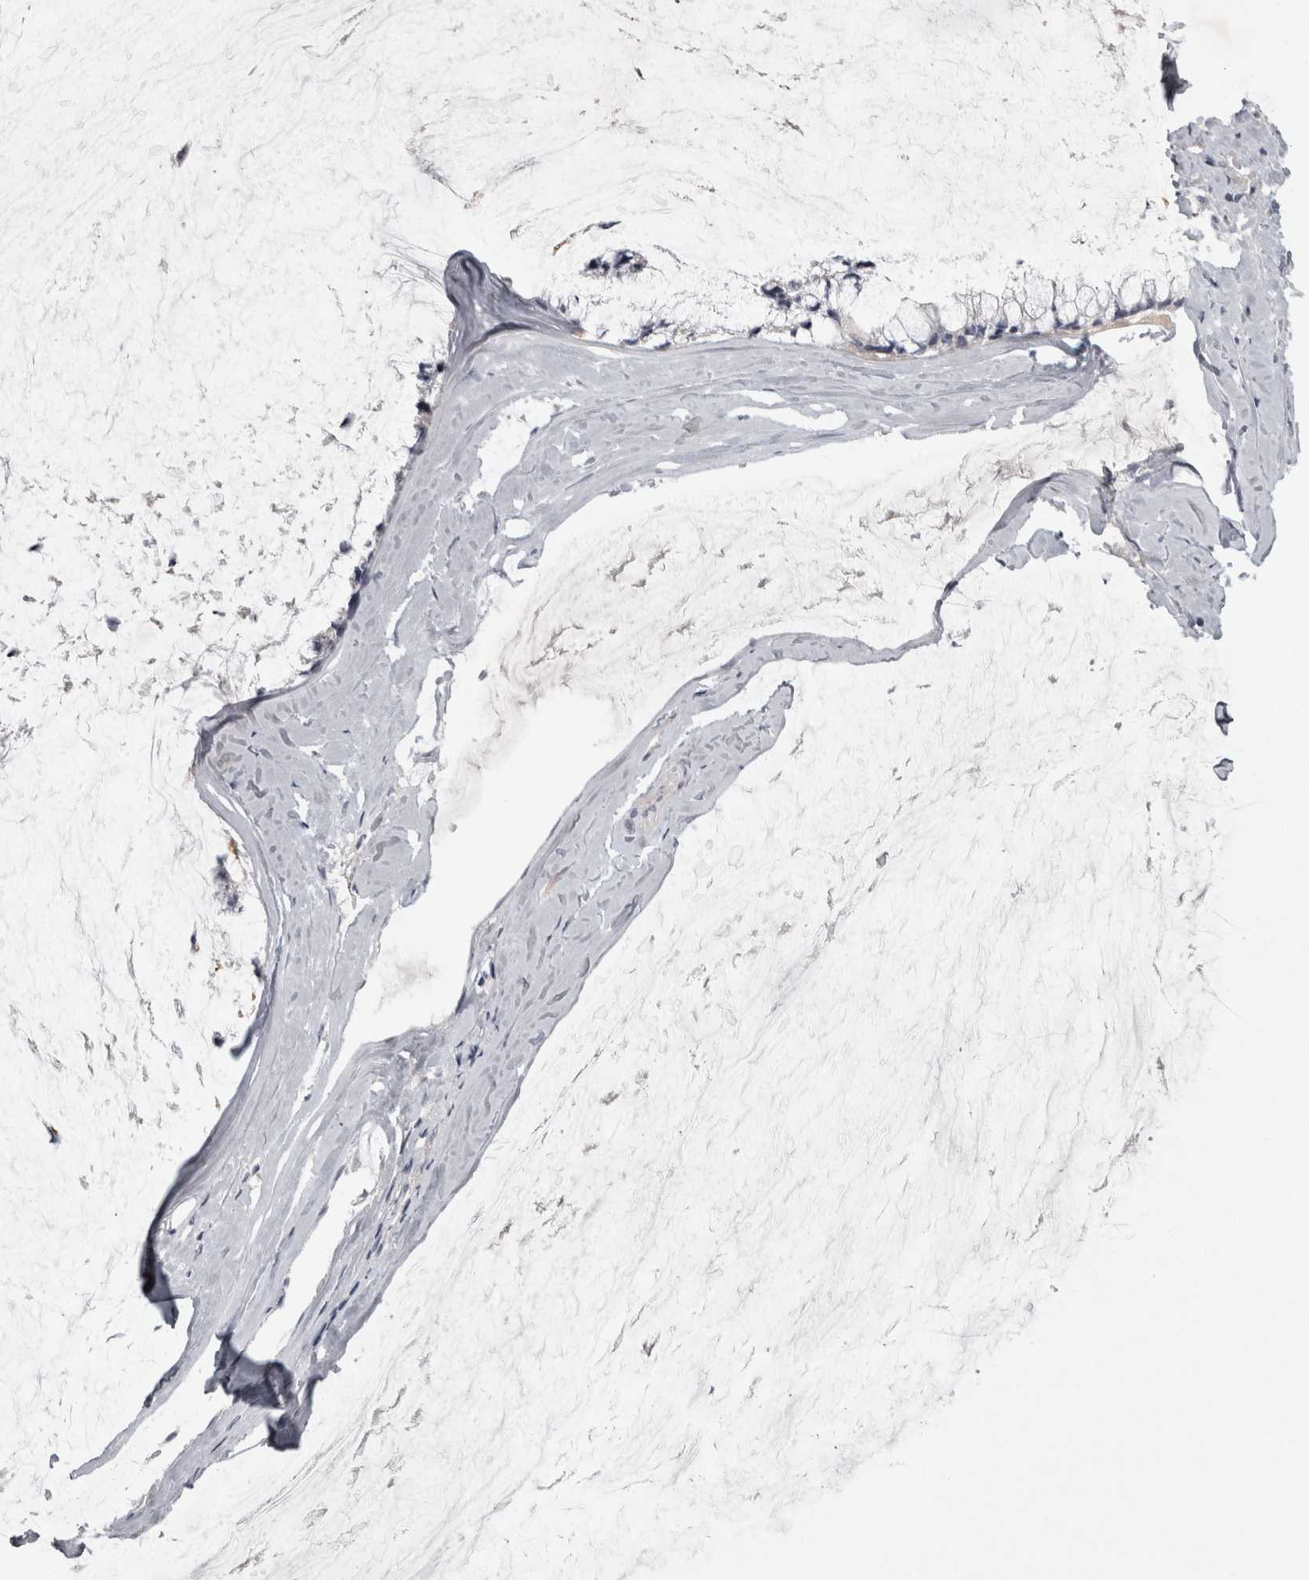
{"staining": {"intensity": "negative", "quantity": "none", "location": "none"}, "tissue": "ovarian cancer", "cell_type": "Tumor cells", "image_type": "cancer", "snomed": [{"axis": "morphology", "description": "Cystadenocarcinoma, mucinous, NOS"}, {"axis": "topography", "description": "Ovary"}], "caption": "This micrograph is of ovarian mucinous cystadenocarcinoma stained with IHC to label a protein in brown with the nuclei are counter-stained blue. There is no expression in tumor cells. Brightfield microscopy of immunohistochemistry stained with DAB (brown) and hematoxylin (blue), captured at high magnification.", "gene": "ENPP7", "patient": {"sex": "female", "age": 39}}